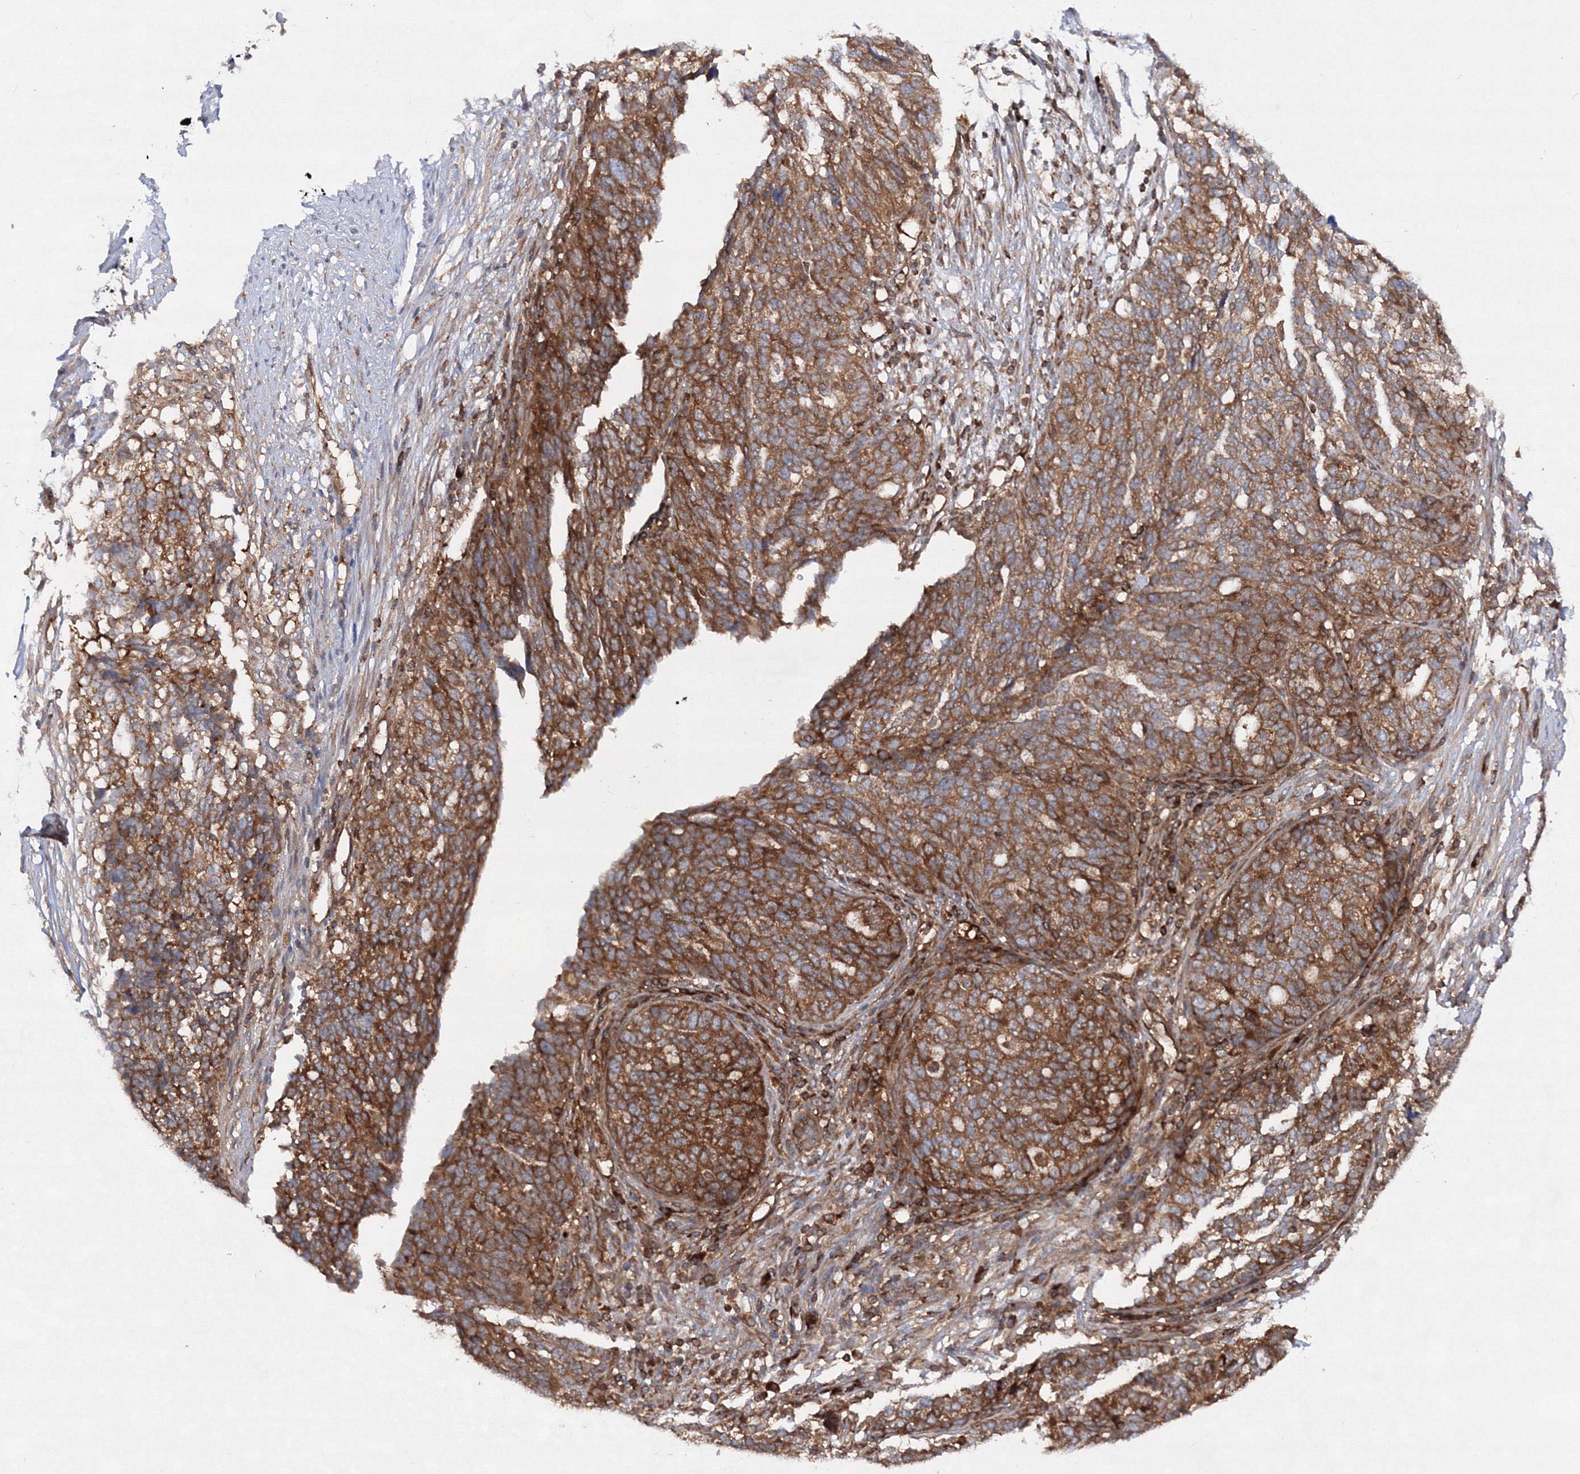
{"staining": {"intensity": "strong", "quantity": ">75%", "location": "cytoplasmic/membranous"}, "tissue": "ovarian cancer", "cell_type": "Tumor cells", "image_type": "cancer", "snomed": [{"axis": "morphology", "description": "Cystadenocarcinoma, serous, NOS"}, {"axis": "topography", "description": "Ovary"}], "caption": "Brown immunohistochemical staining in human serous cystadenocarcinoma (ovarian) shows strong cytoplasmic/membranous staining in about >75% of tumor cells.", "gene": "HARS1", "patient": {"sex": "female", "age": 59}}